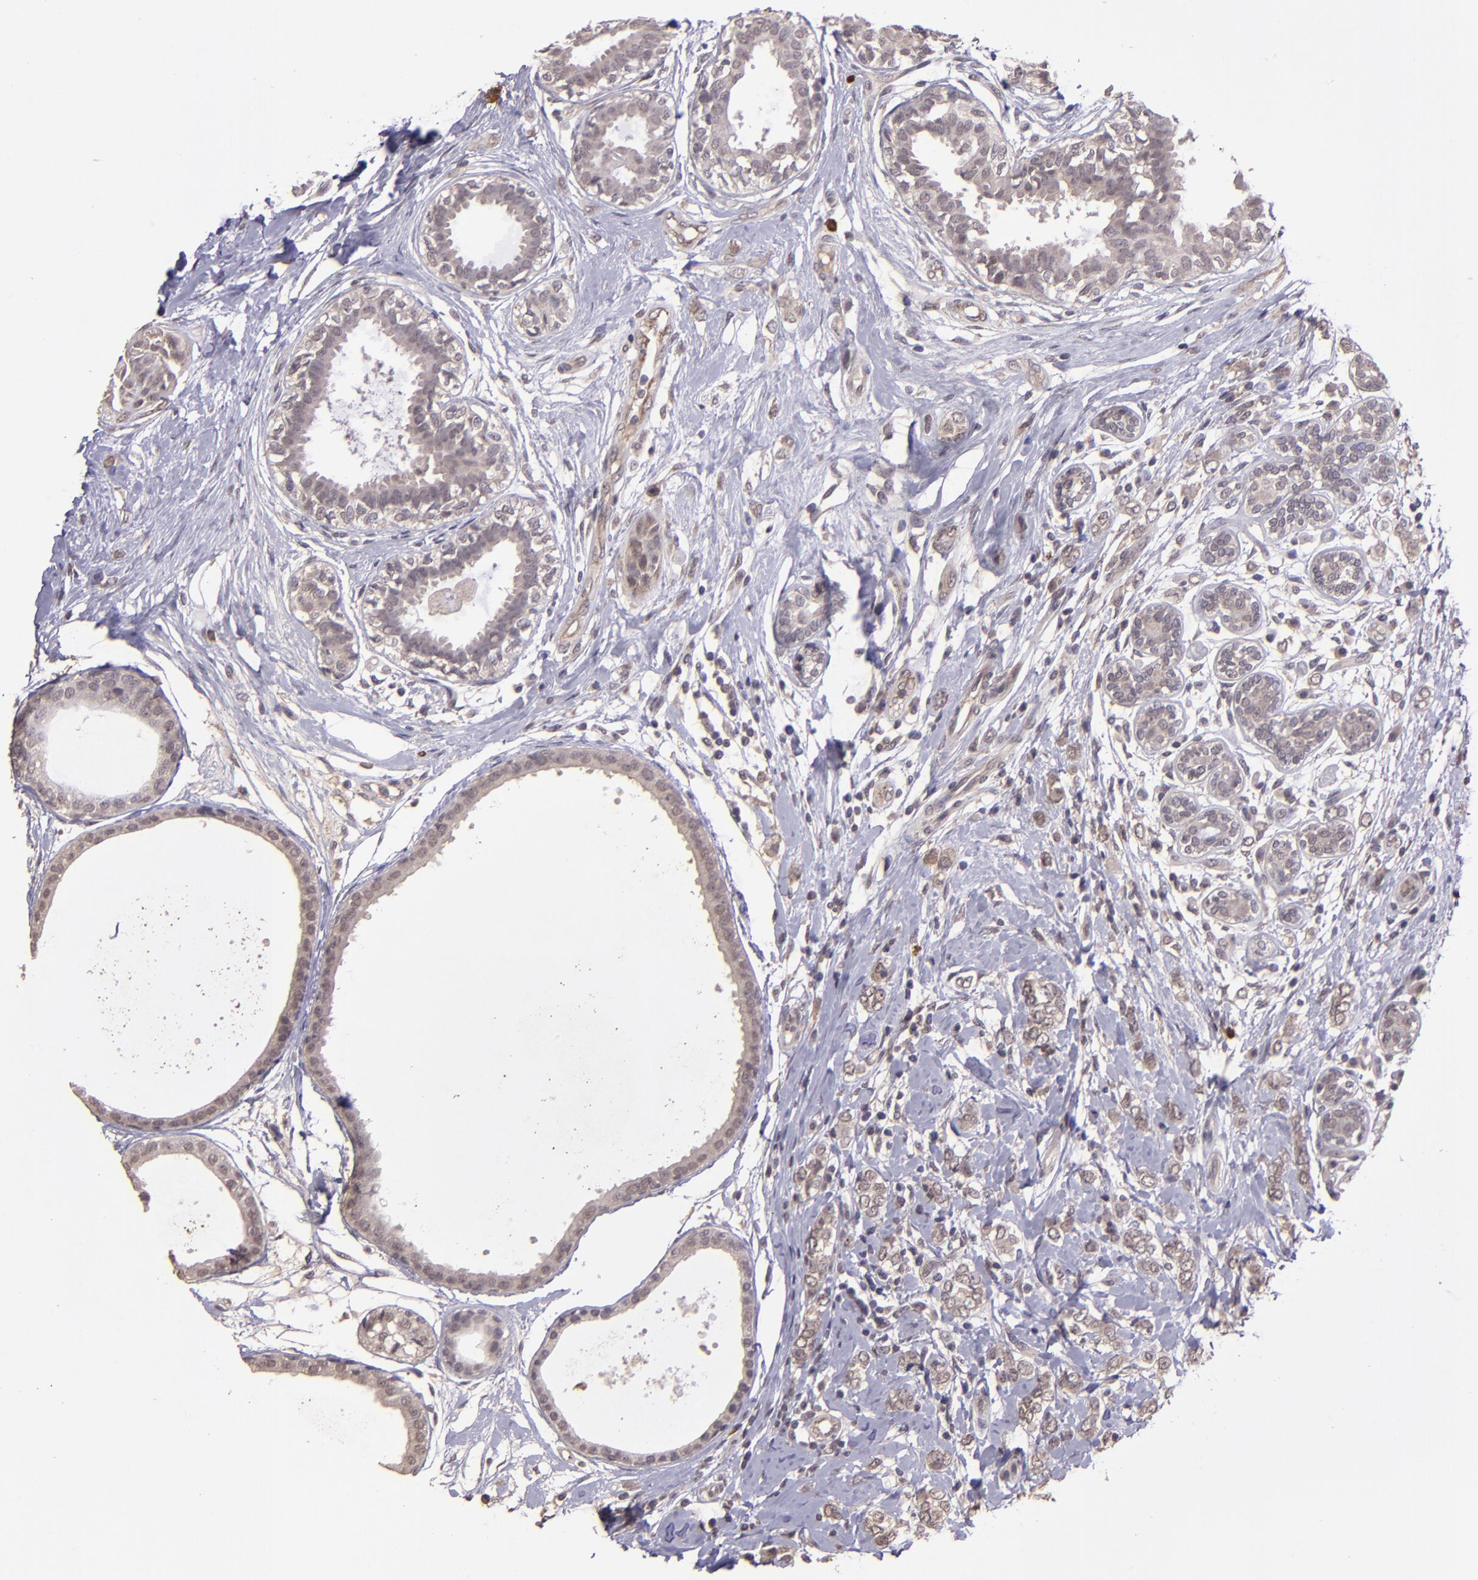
{"staining": {"intensity": "moderate", "quantity": ">75%", "location": "cytoplasmic/membranous"}, "tissue": "breast cancer", "cell_type": "Tumor cells", "image_type": "cancer", "snomed": [{"axis": "morphology", "description": "Normal tissue, NOS"}, {"axis": "morphology", "description": "Lobular carcinoma"}, {"axis": "topography", "description": "Breast"}], "caption": "A brown stain shows moderate cytoplasmic/membranous staining of a protein in human breast cancer tumor cells.", "gene": "TAF7L", "patient": {"sex": "female", "age": 47}}